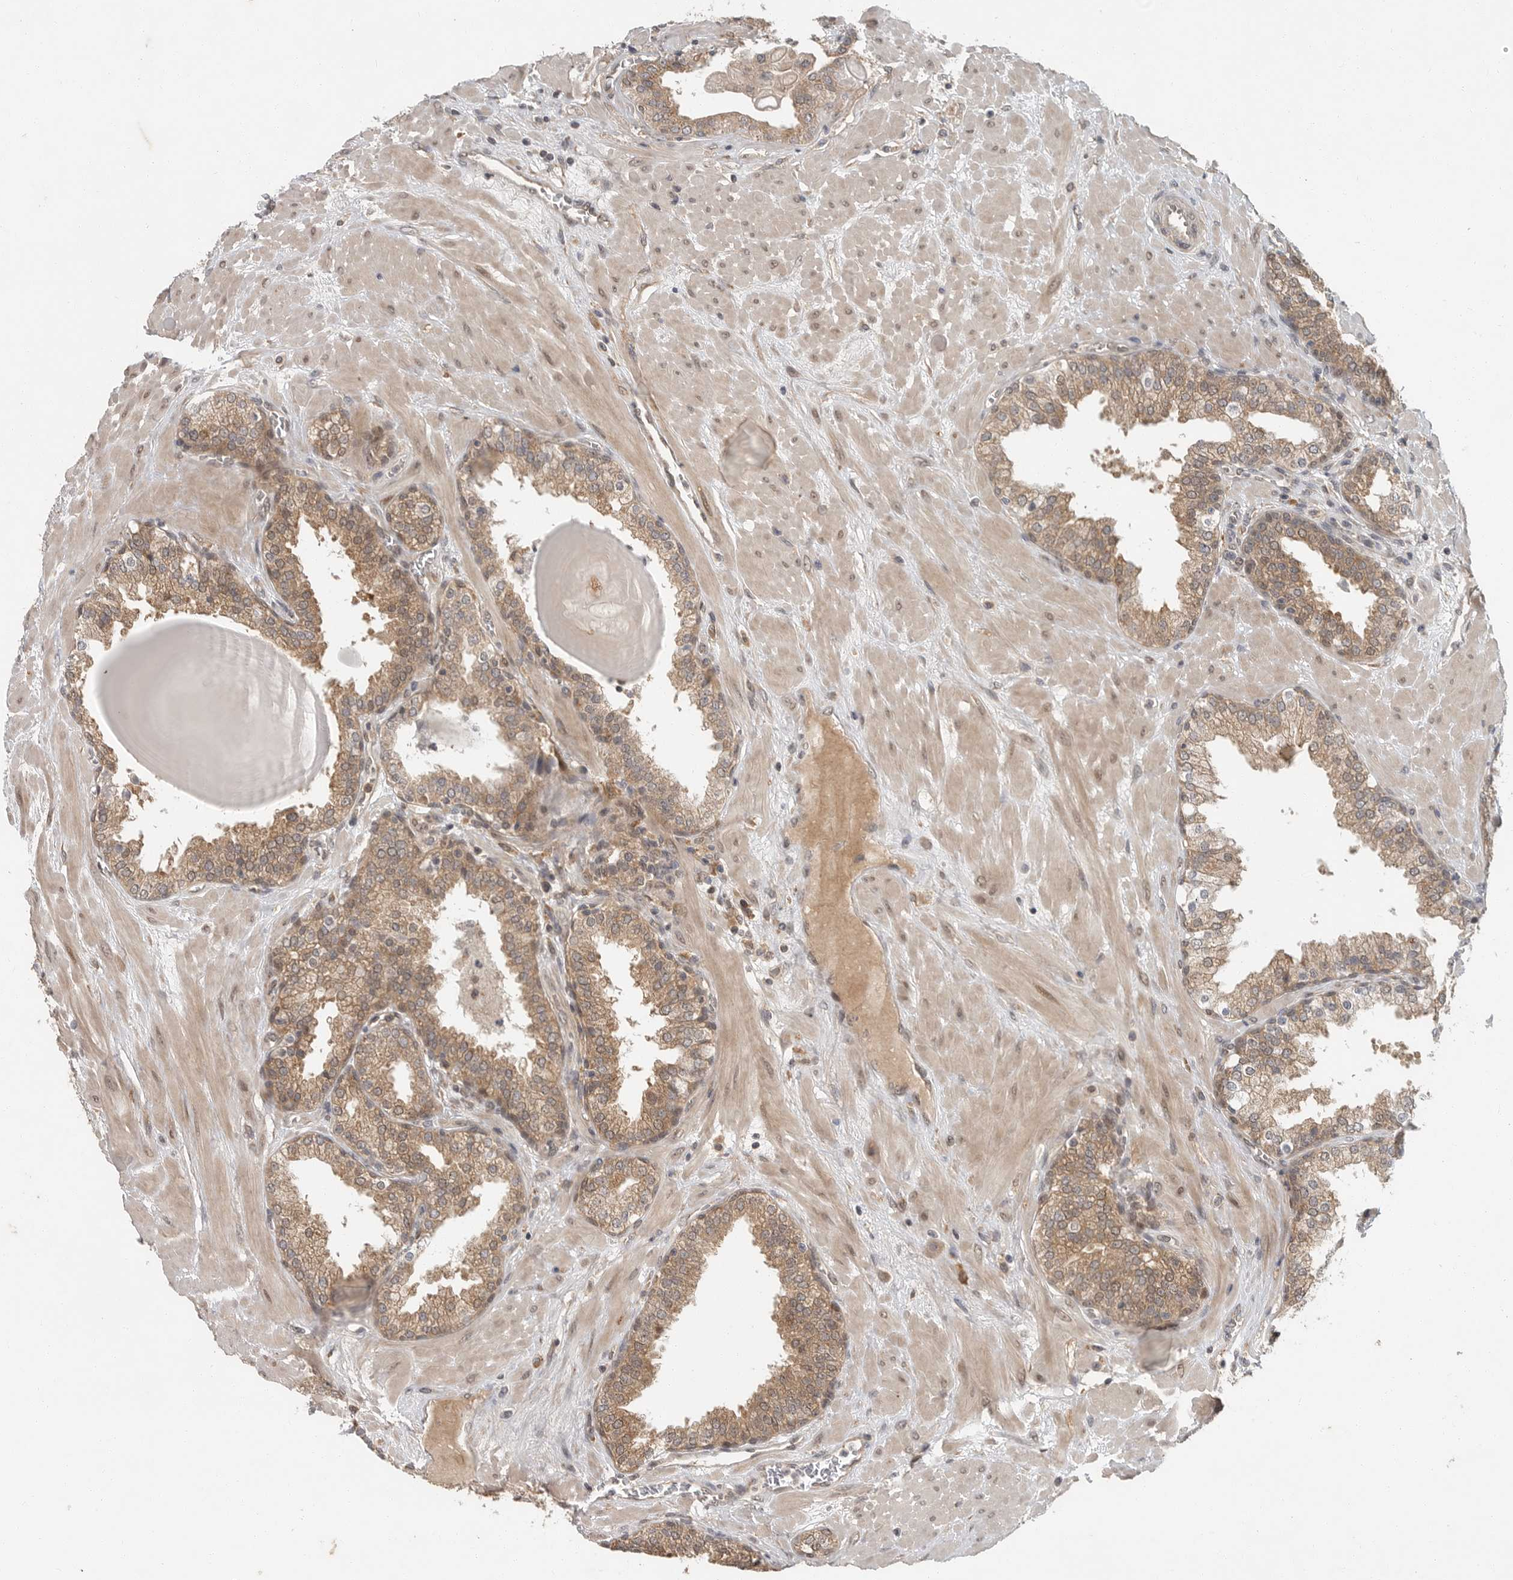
{"staining": {"intensity": "moderate", "quantity": ">75%", "location": "cytoplasmic/membranous"}, "tissue": "prostate", "cell_type": "Glandular cells", "image_type": "normal", "snomed": [{"axis": "morphology", "description": "Normal tissue, NOS"}, {"axis": "topography", "description": "Prostate"}], "caption": "The histopathology image reveals staining of benign prostate, revealing moderate cytoplasmic/membranous protein staining (brown color) within glandular cells.", "gene": "OSBPL9", "patient": {"sex": "male", "age": 51}}